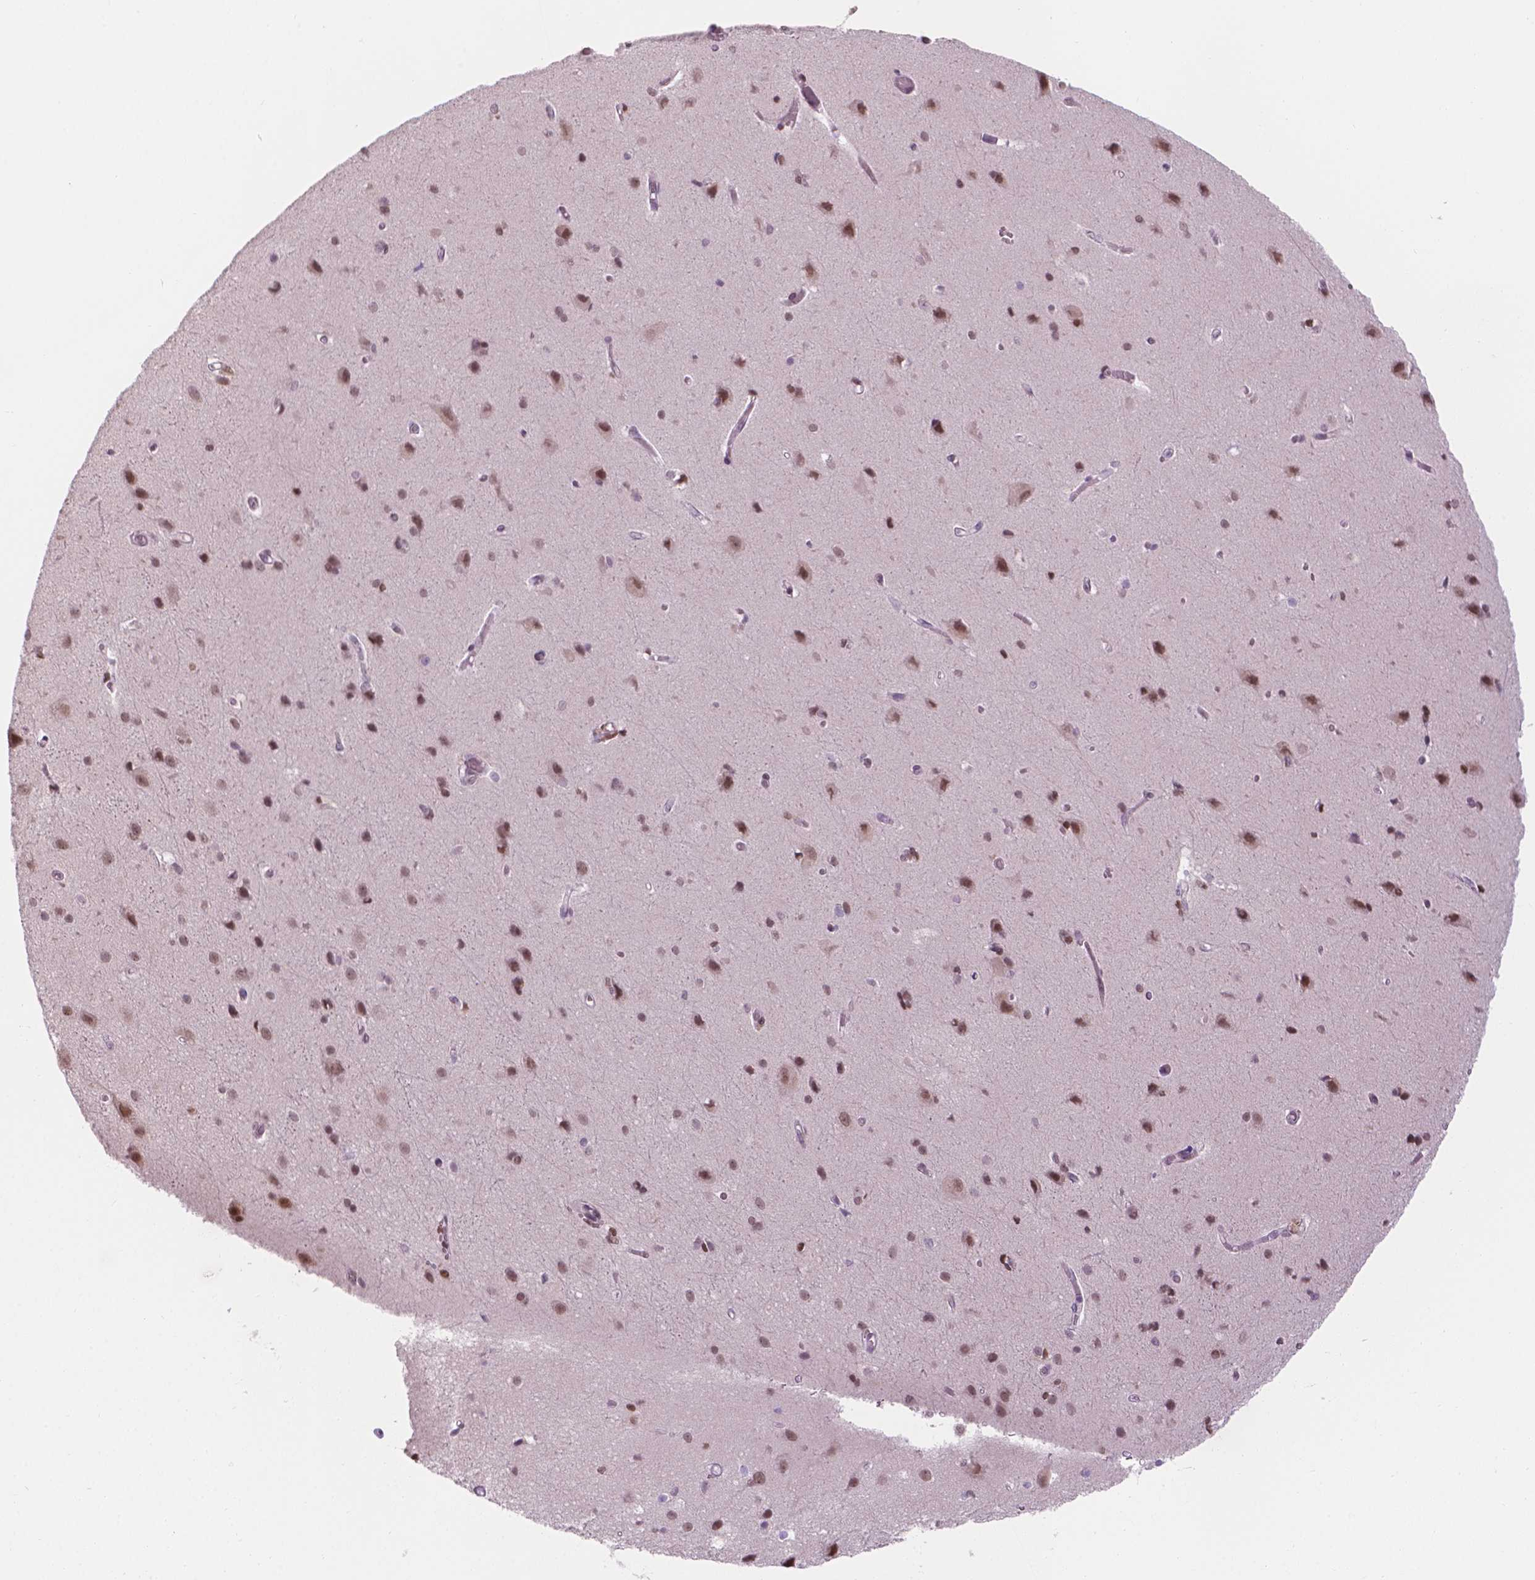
{"staining": {"intensity": "weak", "quantity": "25%-75%", "location": "nuclear"}, "tissue": "cerebral cortex", "cell_type": "Endothelial cells", "image_type": "normal", "snomed": [{"axis": "morphology", "description": "Normal tissue, NOS"}, {"axis": "topography", "description": "Cerebral cortex"}], "caption": "Endothelial cells demonstrate weak nuclear expression in about 25%-75% of cells in benign cerebral cortex.", "gene": "CDKN1C", "patient": {"sex": "male", "age": 37}}